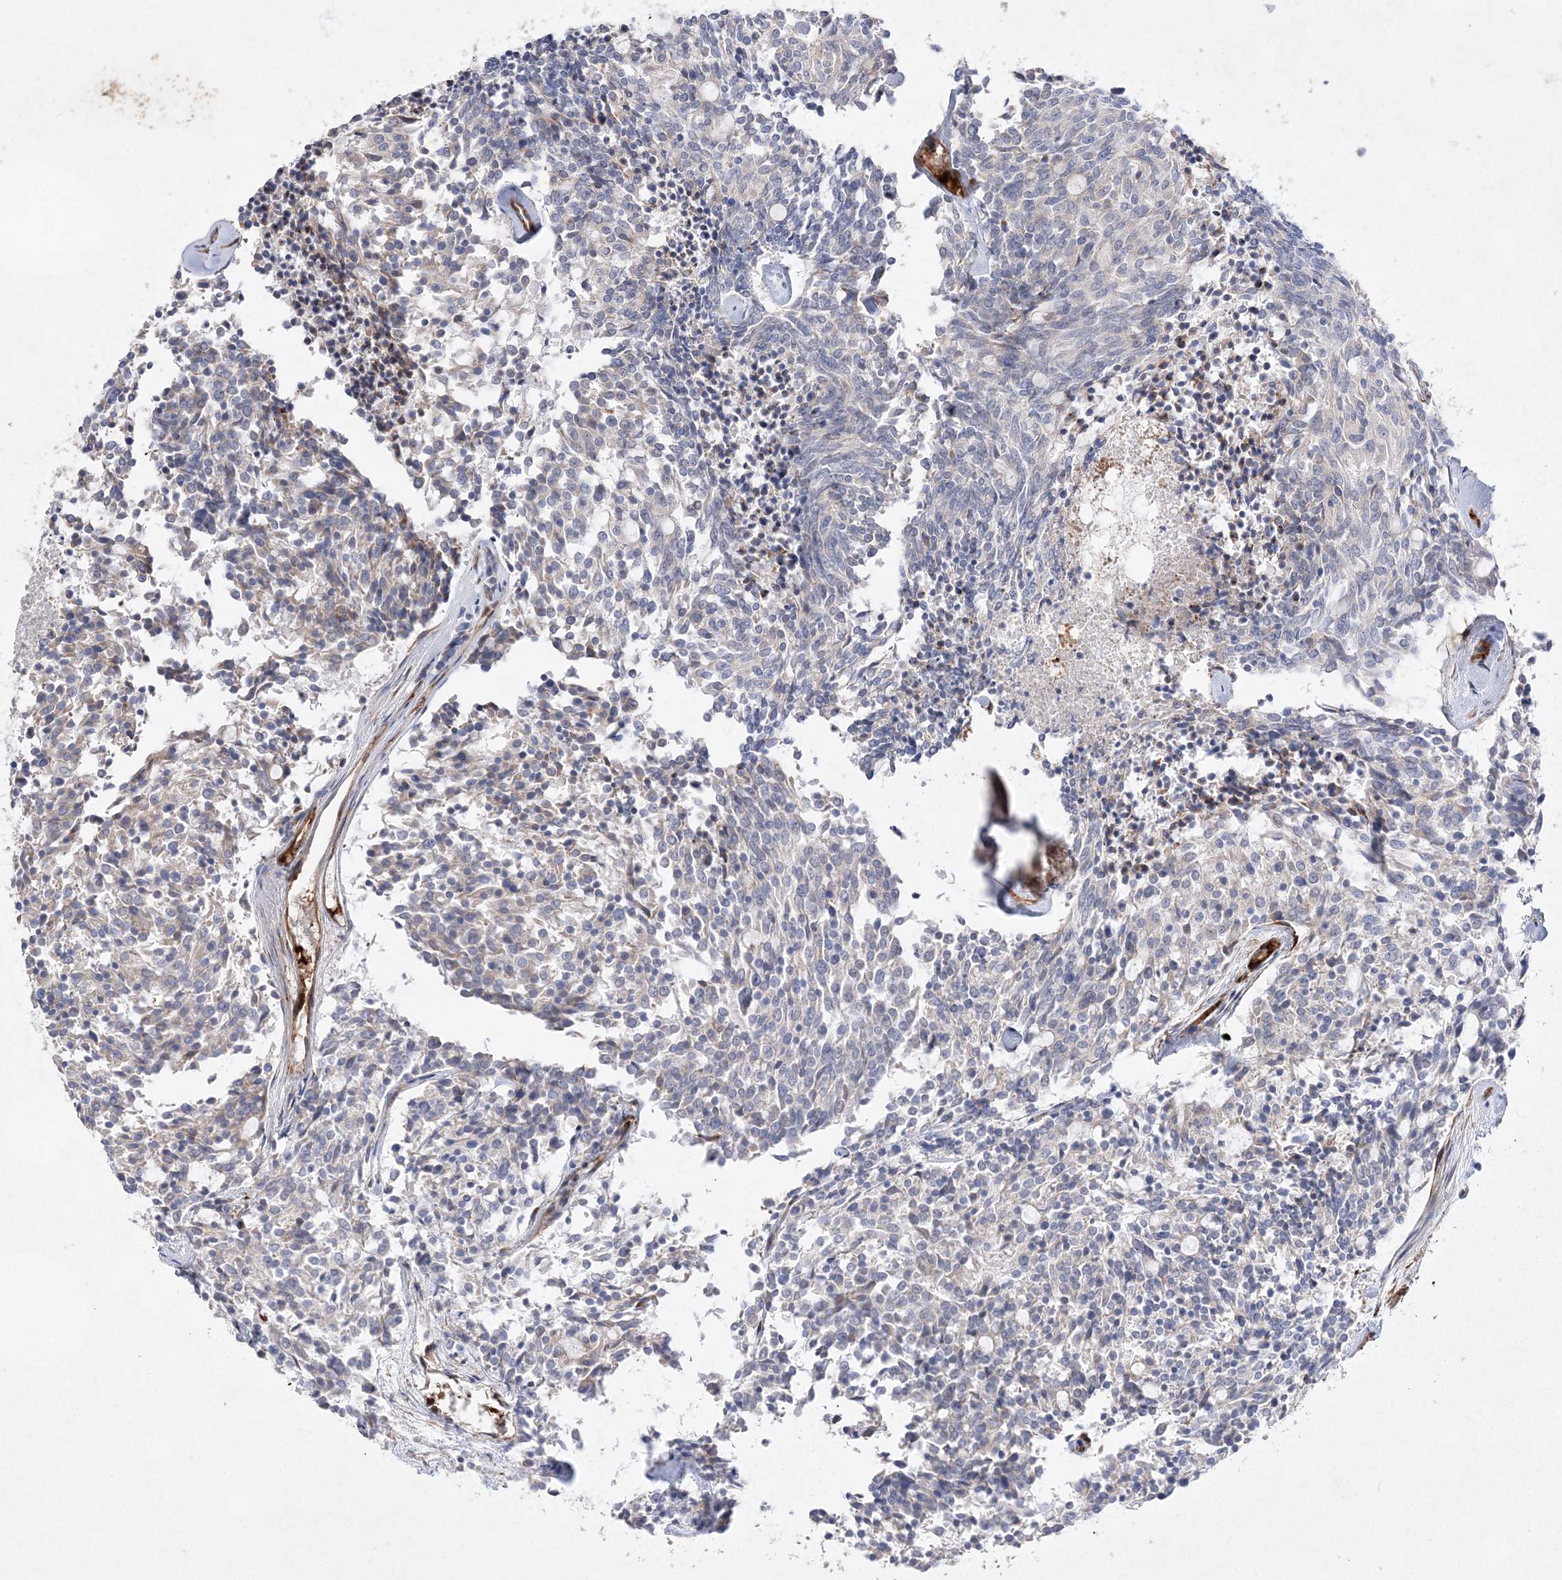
{"staining": {"intensity": "negative", "quantity": "none", "location": "none"}, "tissue": "carcinoid", "cell_type": "Tumor cells", "image_type": "cancer", "snomed": [{"axis": "morphology", "description": "Carcinoid, malignant, NOS"}, {"axis": "topography", "description": "Pancreas"}], "caption": "Immunohistochemical staining of malignant carcinoid reveals no significant positivity in tumor cells.", "gene": "TMEM132B", "patient": {"sex": "female", "age": 54}}